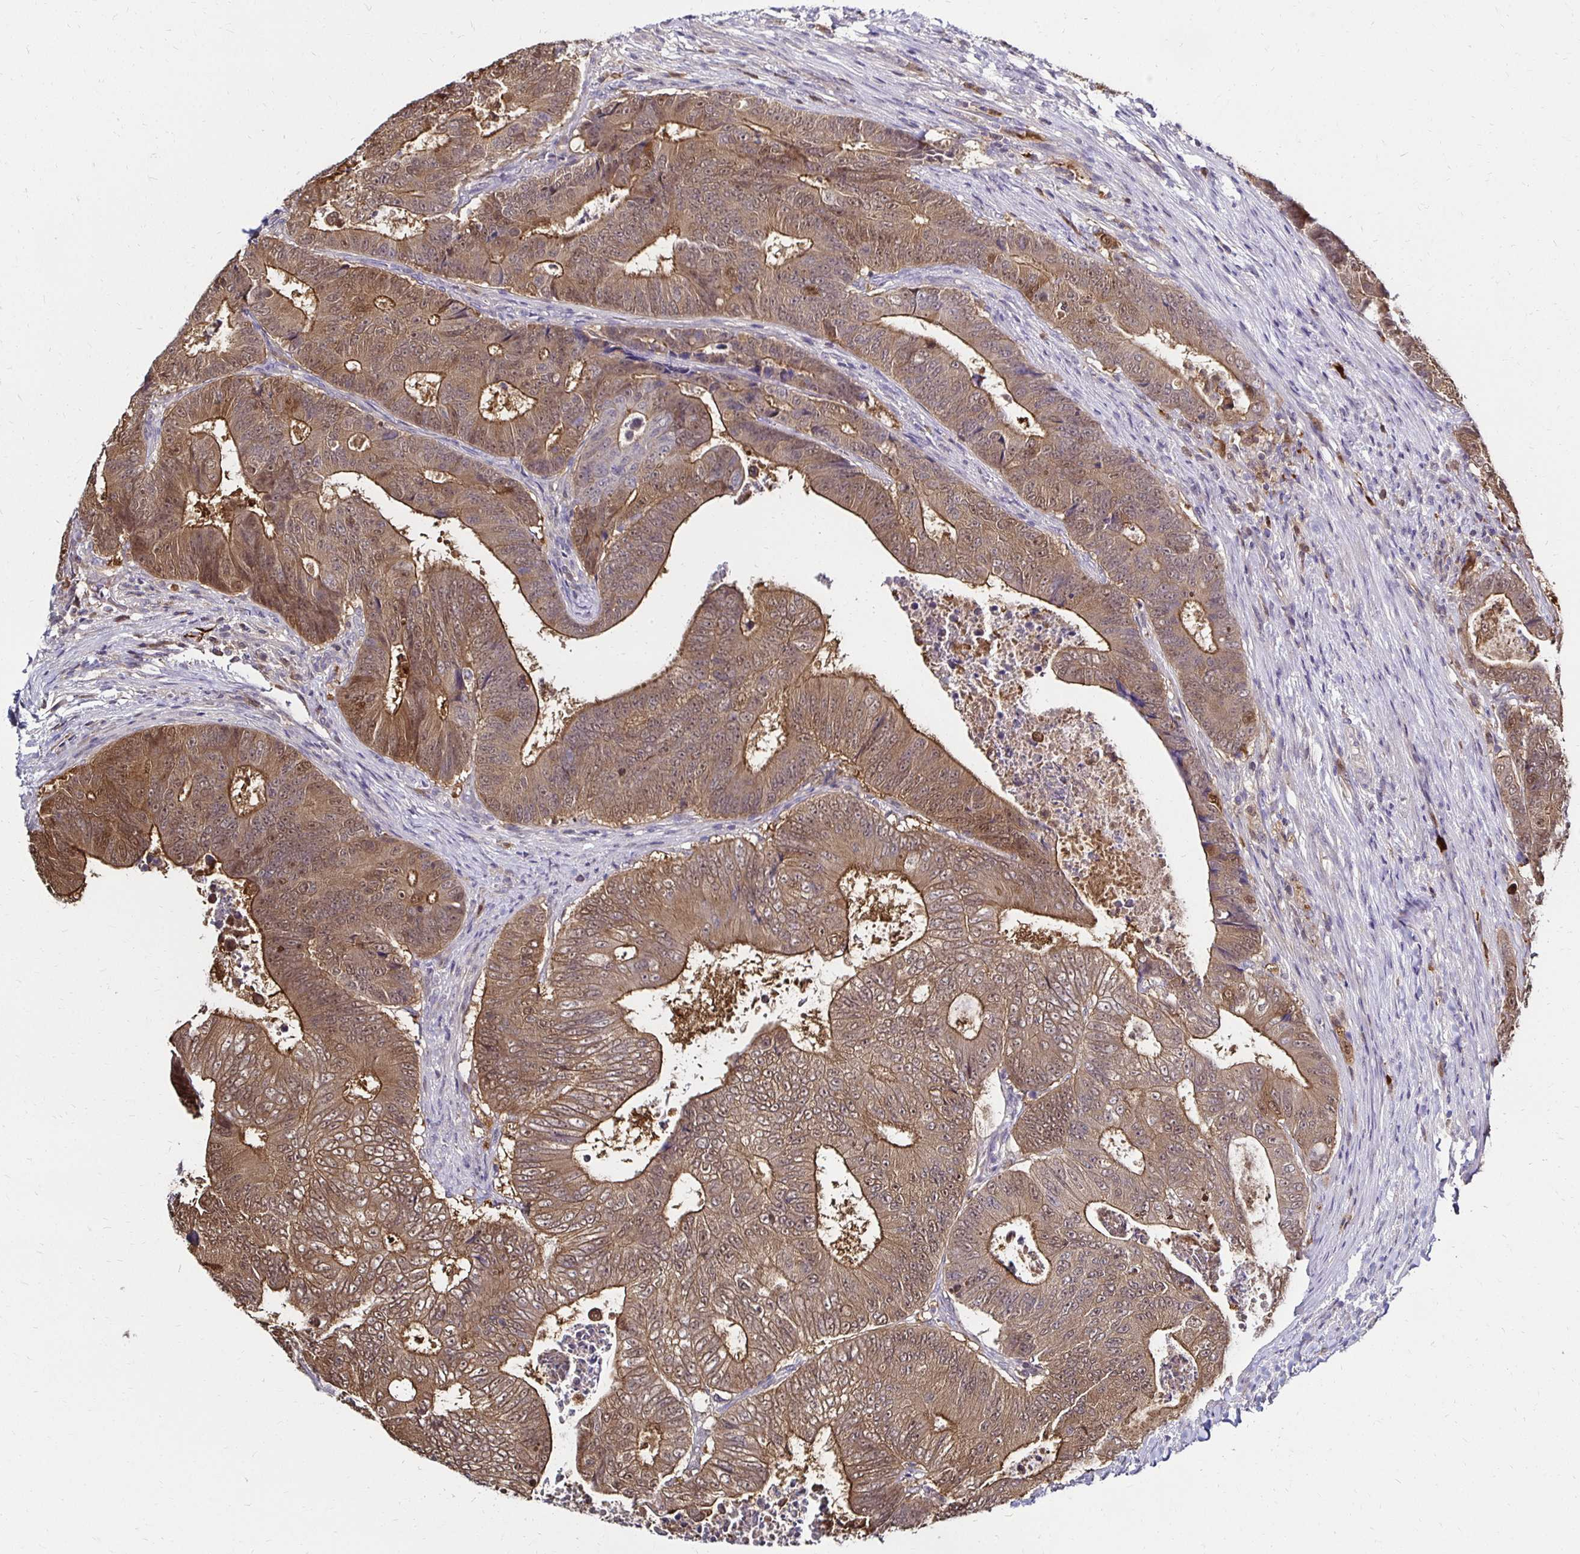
{"staining": {"intensity": "moderate", "quantity": ">75%", "location": "cytoplasmic/membranous,nuclear"}, "tissue": "colorectal cancer", "cell_type": "Tumor cells", "image_type": "cancer", "snomed": [{"axis": "morphology", "description": "Adenocarcinoma, NOS"}, {"axis": "topography", "description": "Colon"}], "caption": "A micrograph of adenocarcinoma (colorectal) stained for a protein displays moderate cytoplasmic/membranous and nuclear brown staining in tumor cells. (DAB IHC, brown staining for protein, blue staining for nuclei).", "gene": "TXN", "patient": {"sex": "female", "age": 48}}